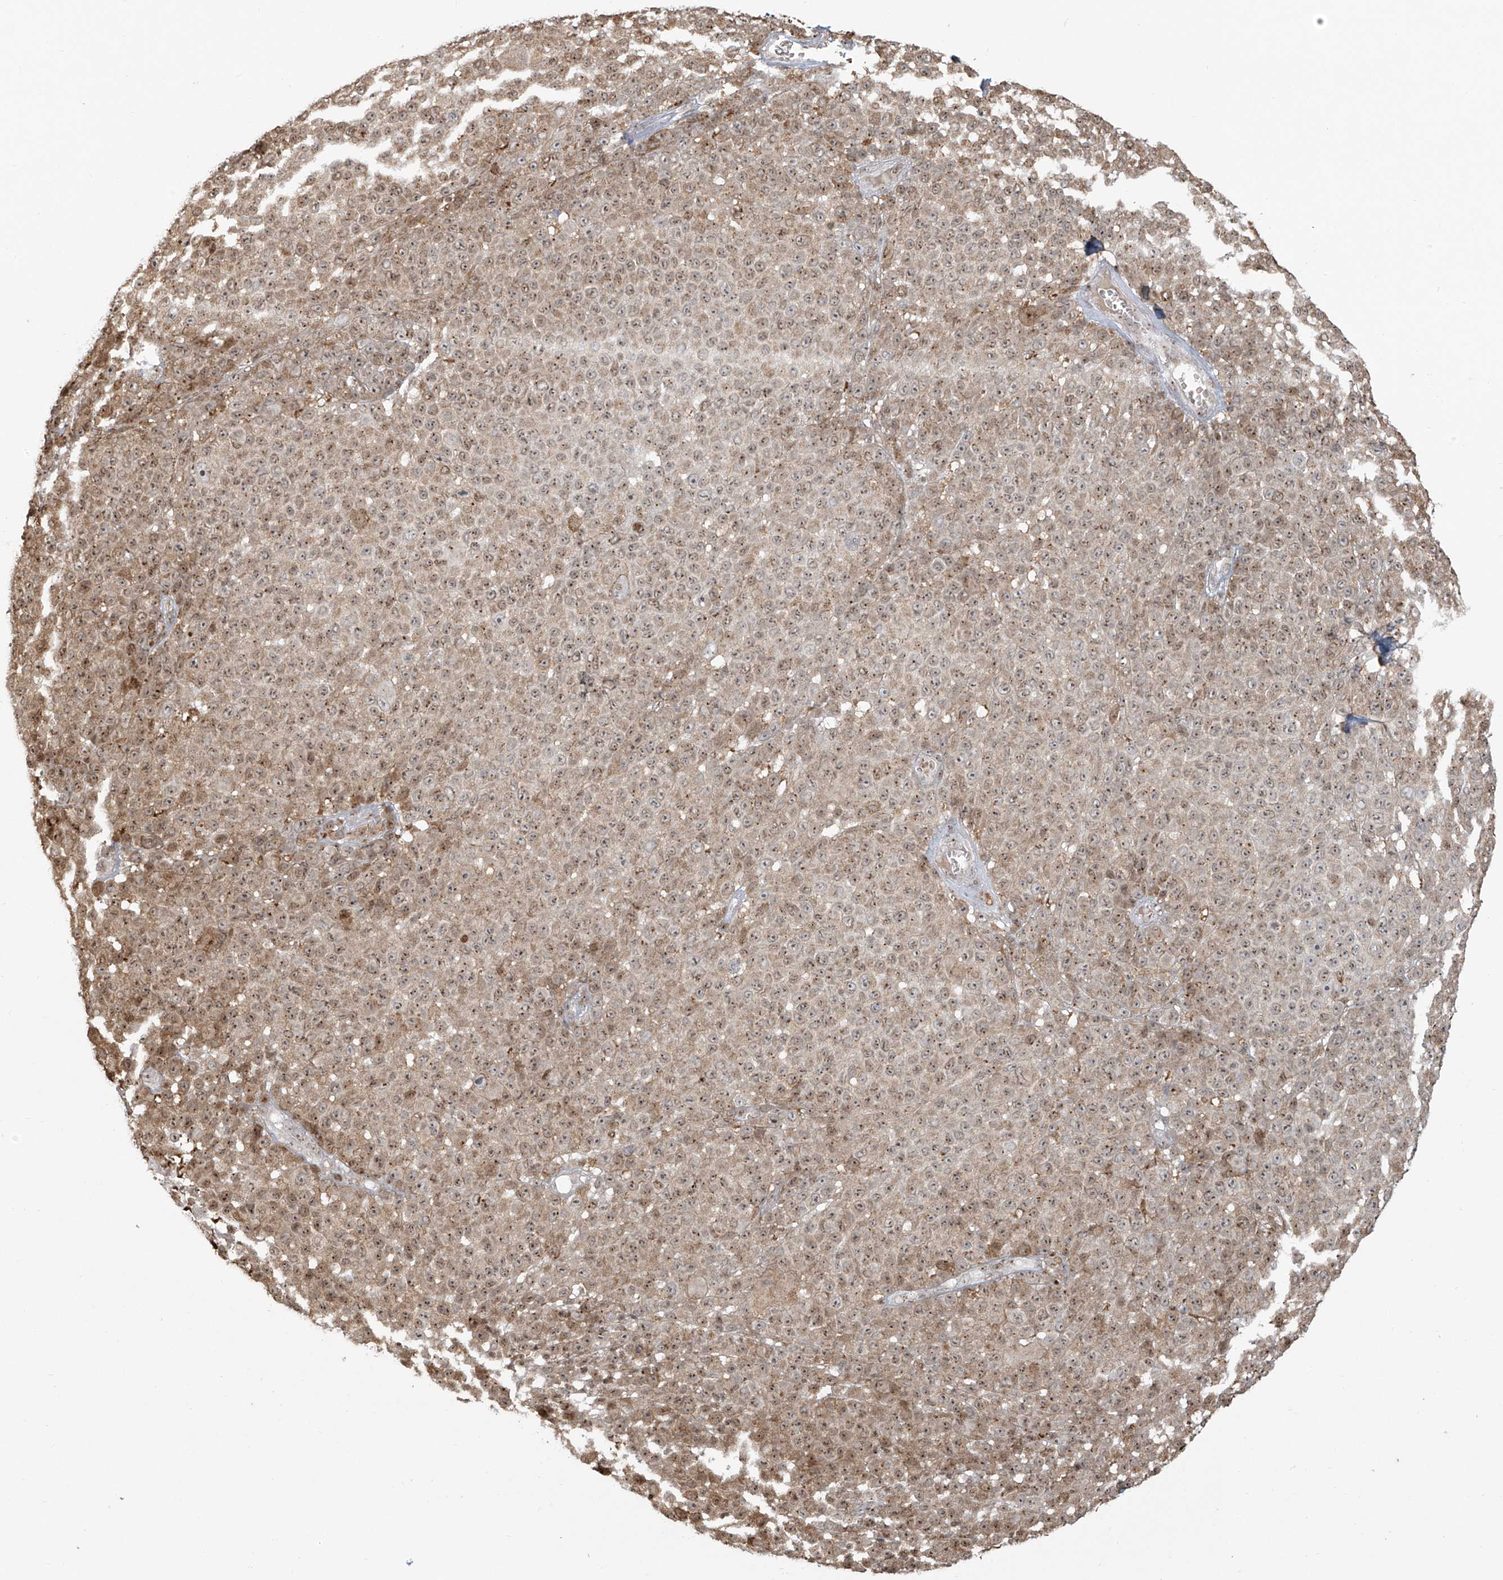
{"staining": {"intensity": "moderate", "quantity": "25%-75%", "location": "cytoplasmic/membranous,nuclear"}, "tissue": "melanoma", "cell_type": "Tumor cells", "image_type": "cancer", "snomed": [{"axis": "morphology", "description": "Malignant melanoma, NOS"}, {"axis": "topography", "description": "Skin"}], "caption": "DAB immunohistochemical staining of human malignant melanoma shows moderate cytoplasmic/membranous and nuclear protein staining in about 25%-75% of tumor cells.", "gene": "VMP1", "patient": {"sex": "female", "age": 94}}